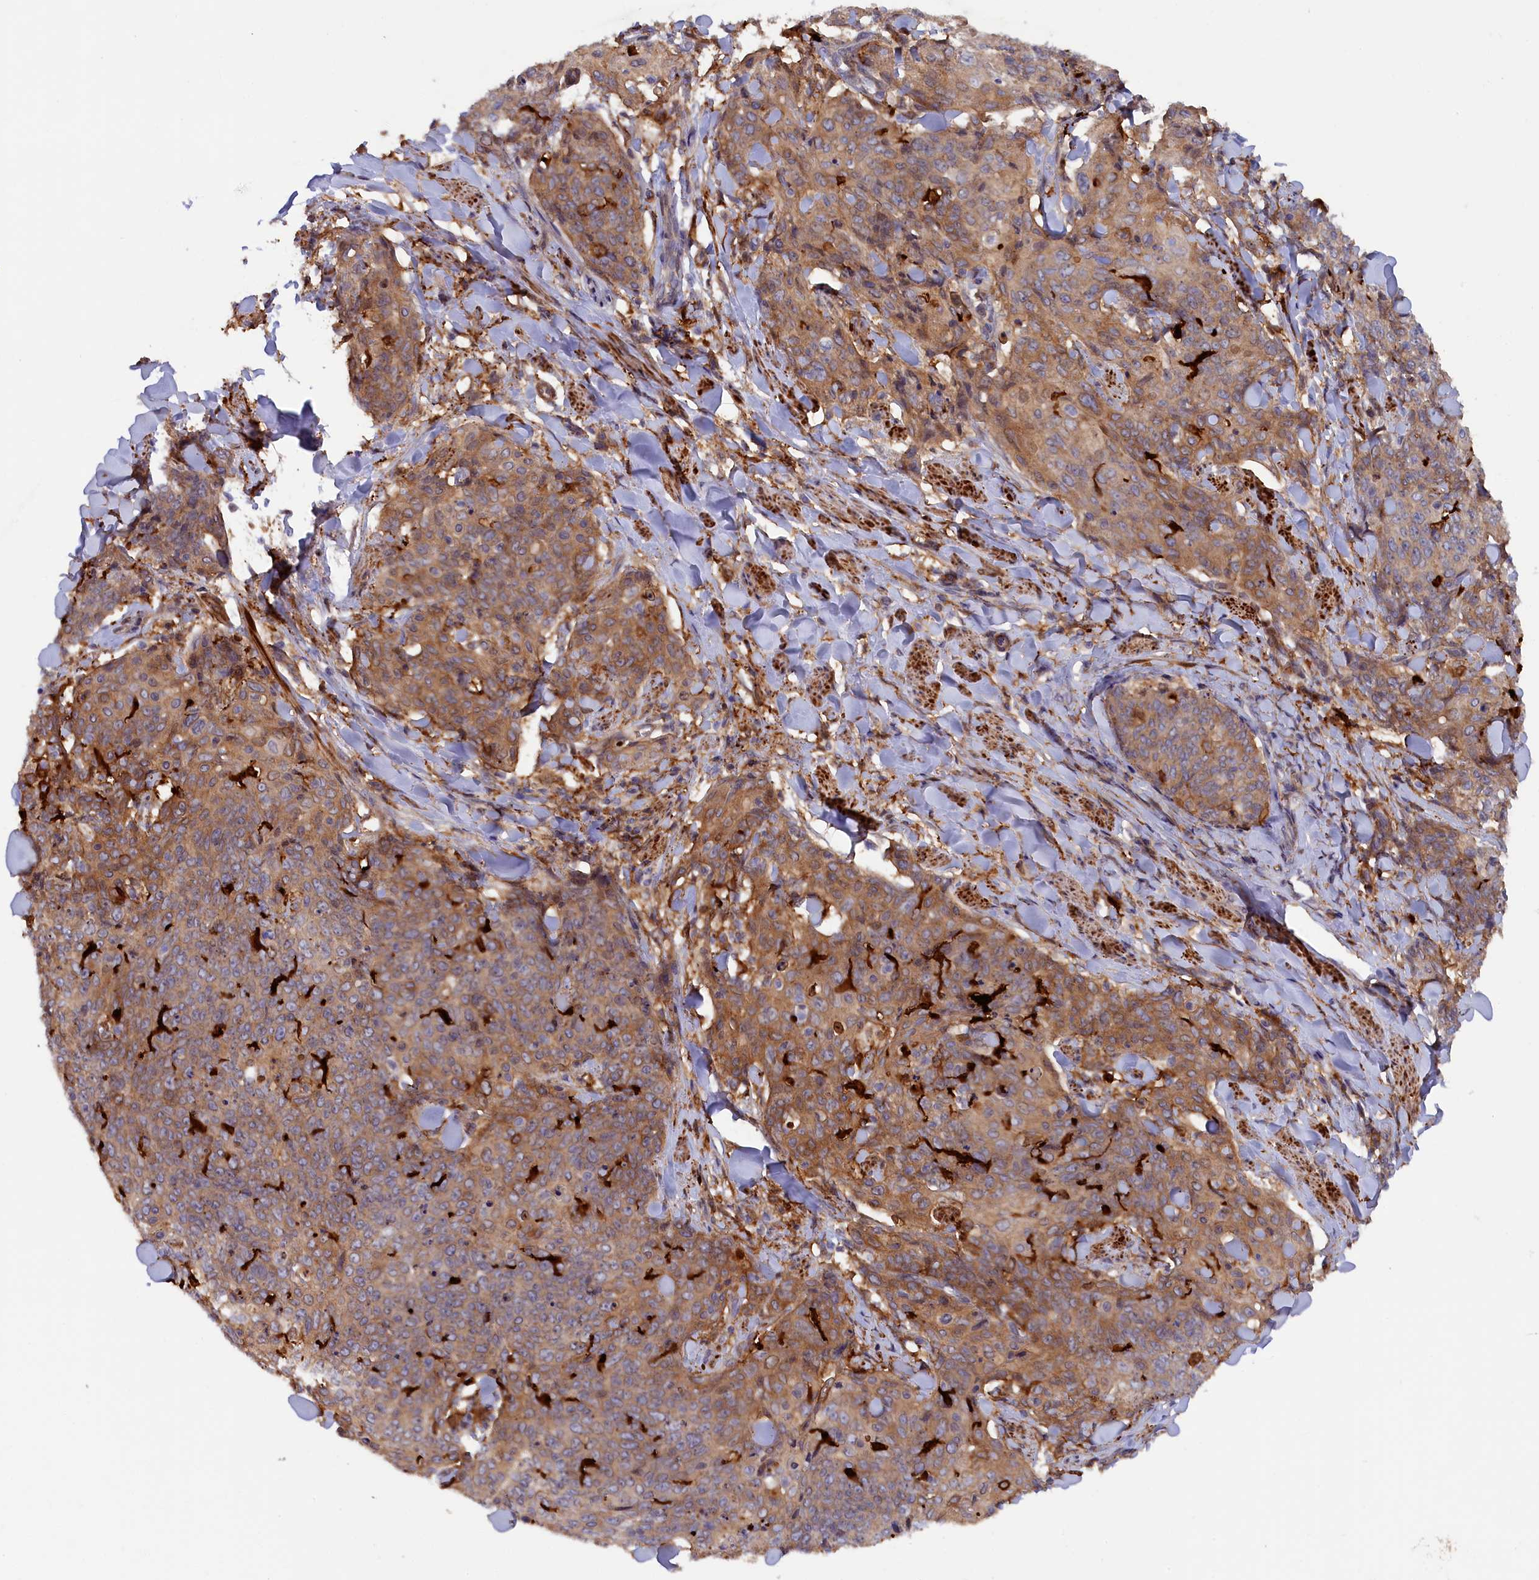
{"staining": {"intensity": "moderate", "quantity": "25%-75%", "location": "cytoplasmic/membranous"}, "tissue": "skin cancer", "cell_type": "Tumor cells", "image_type": "cancer", "snomed": [{"axis": "morphology", "description": "Squamous cell carcinoma, NOS"}, {"axis": "topography", "description": "Skin"}, {"axis": "topography", "description": "Vulva"}], "caption": "Immunohistochemical staining of squamous cell carcinoma (skin) displays medium levels of moderate cytoplasmic/membranous protein expression in about 25%-75% of tumor cells.", "gene": "FERMT1", "patient": {"sex": "female", "age": 85}}